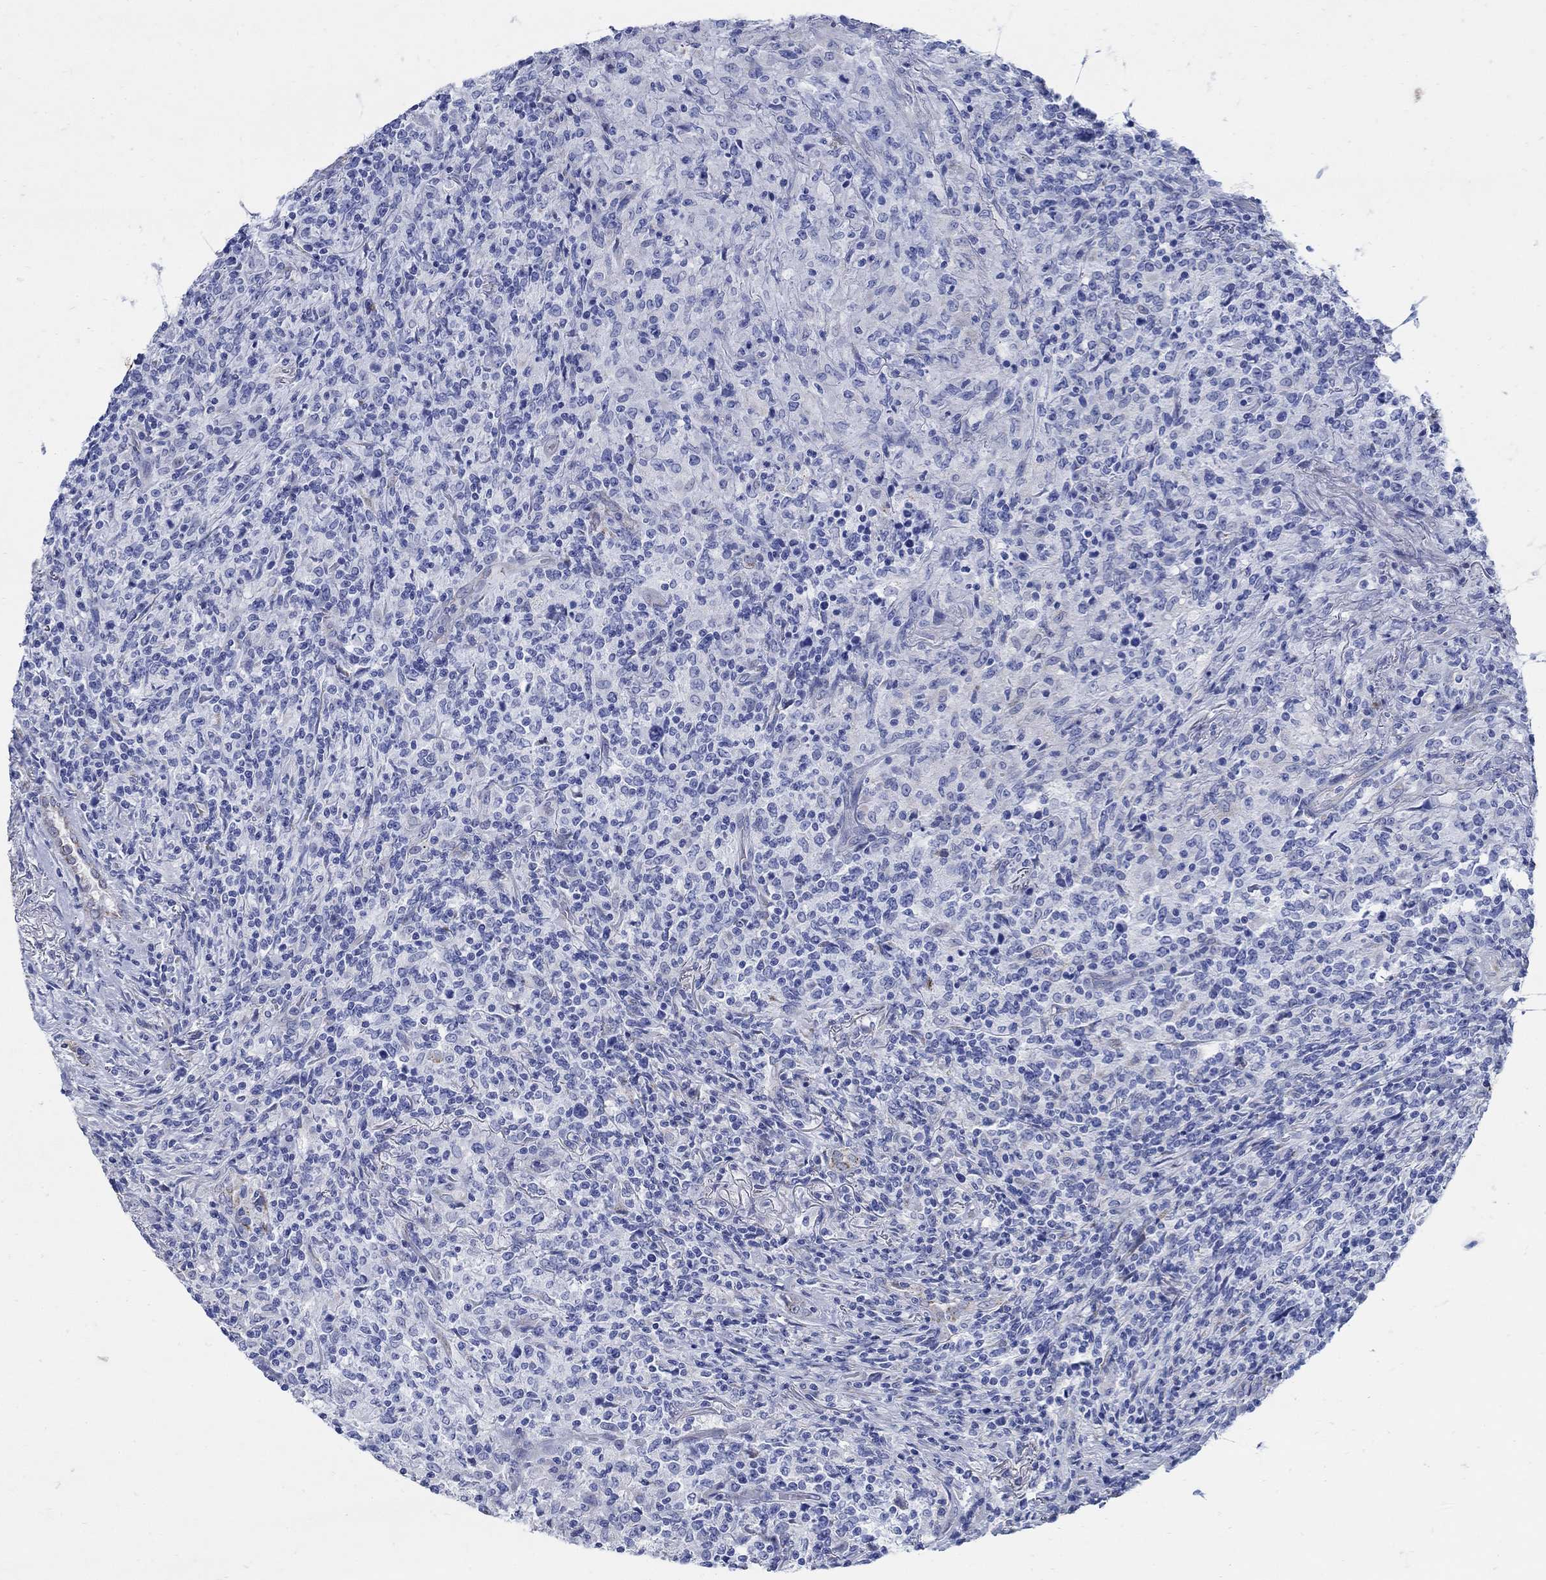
{"staining": {"intensity": "negative", "quantity": "none", "location": "none"}, "tissue": "lymphoma", "cell_type": "Tumor cells", "image_type": "cancer", "snomed": [{"axis": "morphology", "description": "Malignant lymphoma, non-Hodgkin's type, High grade"}, {"axis": "topography", "description": "Lung"}], "caption": "This histopathology image is of high-grade malignant lymphoma, non-Hodgkin's type stained with immunohistochemistry to label a protein in brown with the nuclei are counter-stained blue. There is no staining in tumor cells.", "gene": "ZDHHC14", "patient": {"sex": "male", "age": 79}}